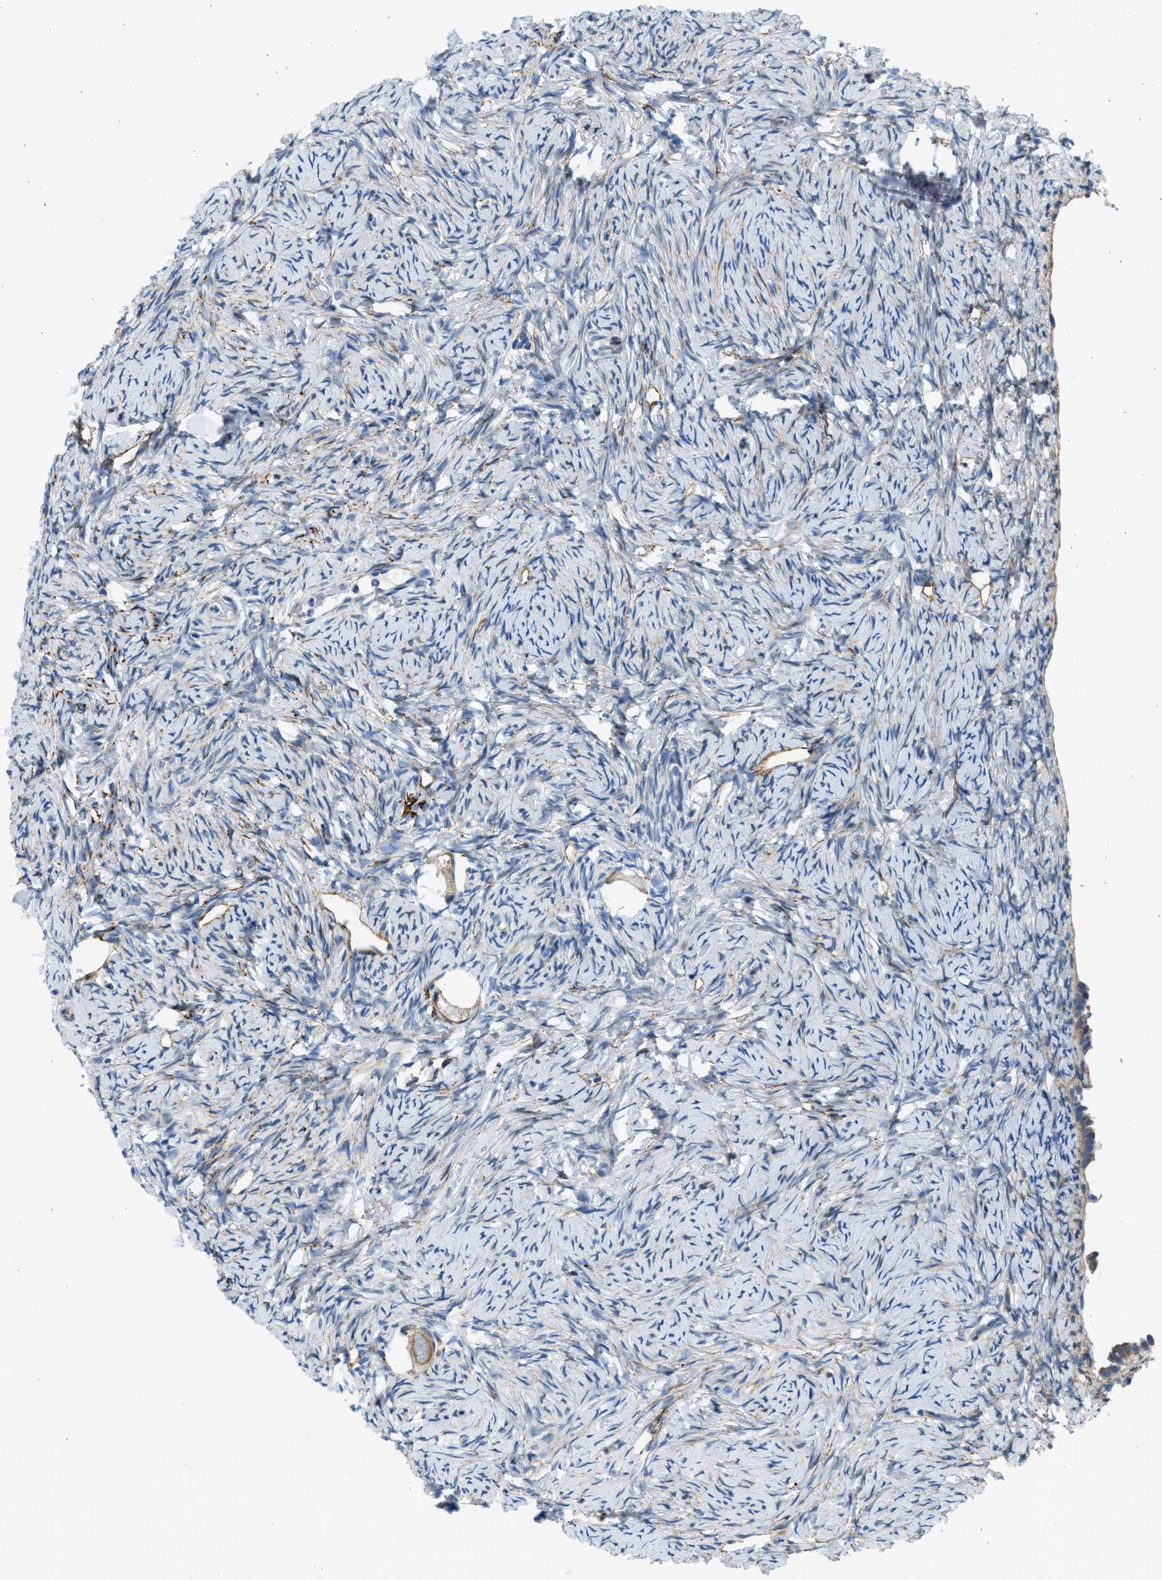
{"staining": {"intensity": "weak", "quantity": "25%-75%", "location": "cytoplasmic/membranous"}, "tissue": "ovary", "cell_type": "Follicle cells", "image_type": "normal", "snomed": [{"axis": "morphology", "description": "Normal tissue, NOS"}, {"axis": "topography", "description": "Ovary"}], "caption": "Immunohistochemistry (DAB (3,3'-diaminobenzidine)) staining of unremarkable ovary shows weak cytoplasmic/membranous protein staining in about 25%-75% of follicle cells.", "gene": "CNTN6", "patient": {"sex": "female", "age": 33}}